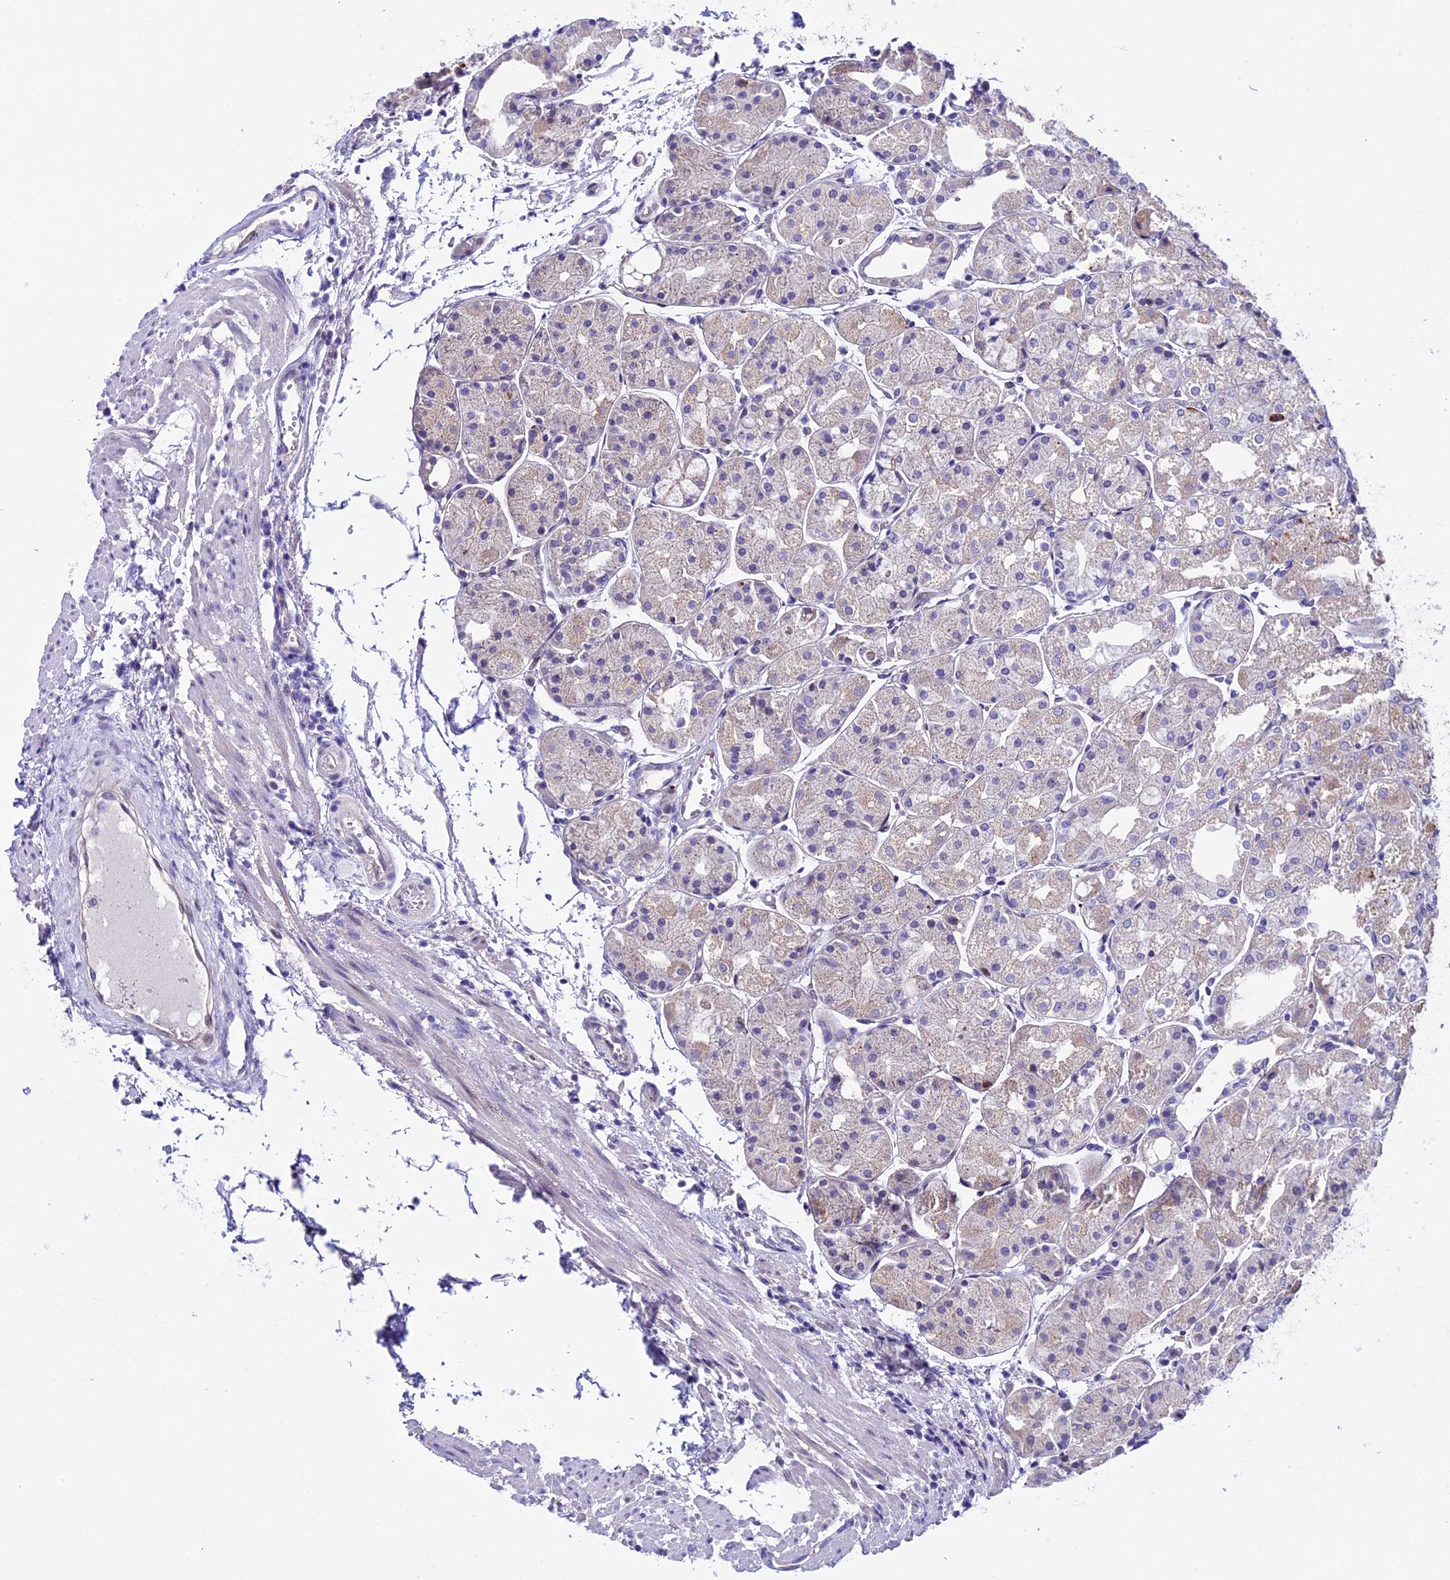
{"staining": {"intensity": "moderate", "quantity": "<25%", "location": "cytoplasmic/membranous"}, "tissue": "stomach", "cell_type": "Glandular cells", "image_type": "normal", "snomed": [{"axis": "morphology", "description": "Normal tissue, NOS"}, {"axis": "topography", "description": "Stomach, upper"}], "caption": "Glandular cells display low levels of moderate cytoplasmic/membranous expression in about <25% of cells in unremarkable human stomach. Ihc stains the protein in brown and the nuclei are stained blue.", "gene": "TMEM171", "patient": {"sex": "male", "age": 72}}